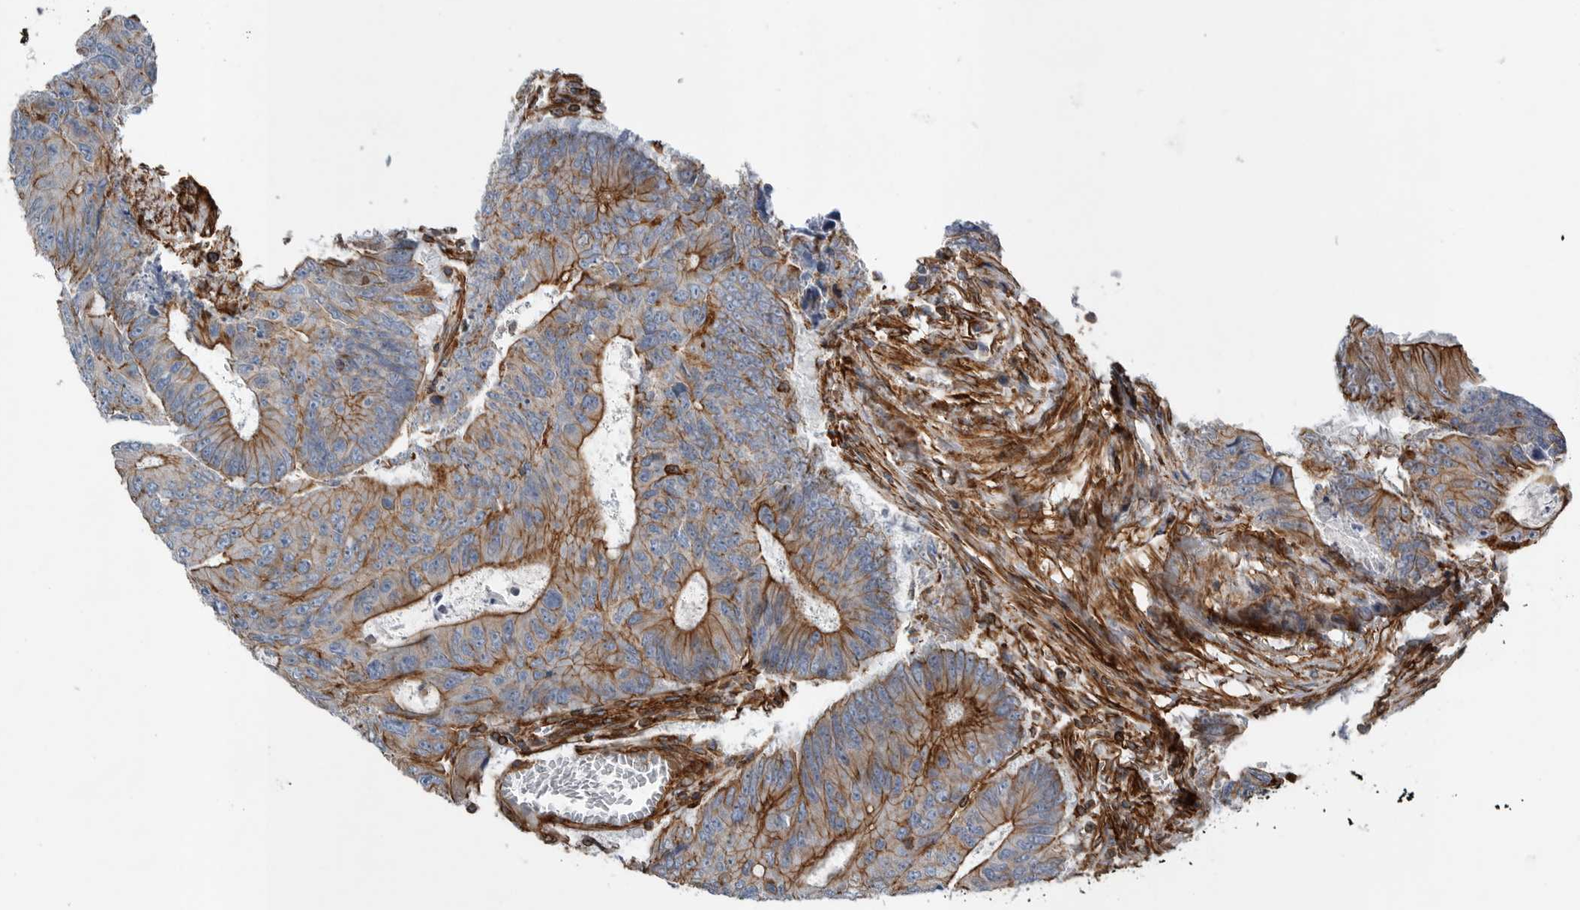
{"staining": {"intensity": "moderate", "quantity": "25%-75%", "location": "cytoplasmic/membranous"}, "tissue": "colorectal cancer", "cell_type": "Tumor cells", "image_type": "cancer", "snomed": [{"axis": "morphology", "description": "Adenocarcinoma, NOS"}, {"axis": "topography", "description": "Colon"}], "caption": "Tumor cells show medium levels of moderate cytoplasmic/membranous staining in approximately 25%-75% of cells in human colorectal cancer.", "gene": "PLEC", "patient": {"sex": "male", "age": 87}}